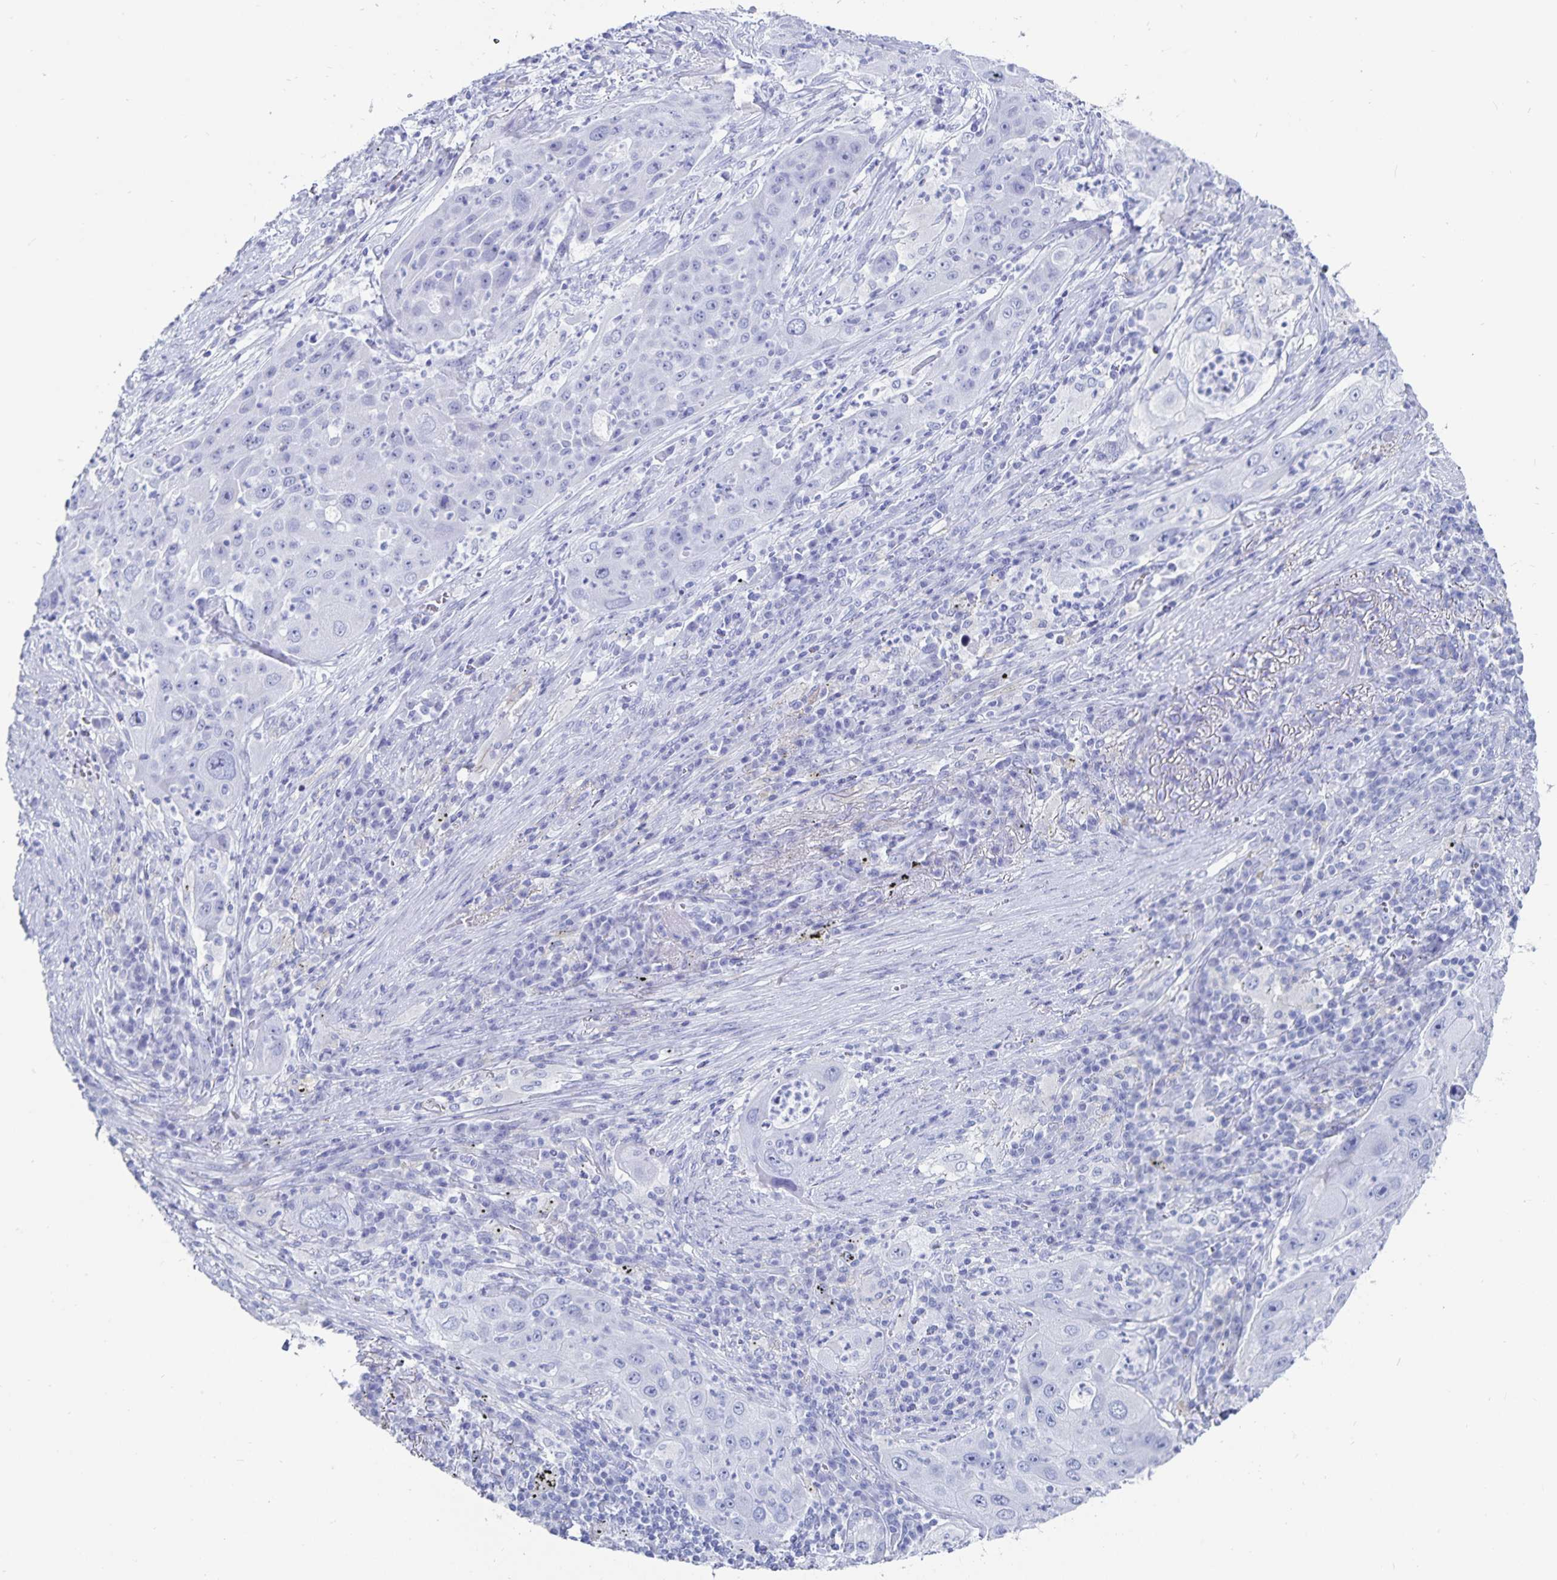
{"staining": {"intensity": "negative", "quantity": "none", "location": "none"}, "tissue": "lung cancer", "cell_type": "Tumor cells", "image_type": "cancer", "snomed": [{"axis": "morphology", "description": "Squamous cell carcinoma, NOS"}, {"axis": "topography", "description": "Lung"}], "caption": "IHC image of human lung squamous cell carcinoma stained for a protein (brown), which reveals no expression in tumor cells.", "gene": "C19orf73", "patient": {"sex": "female", "age": 59}}